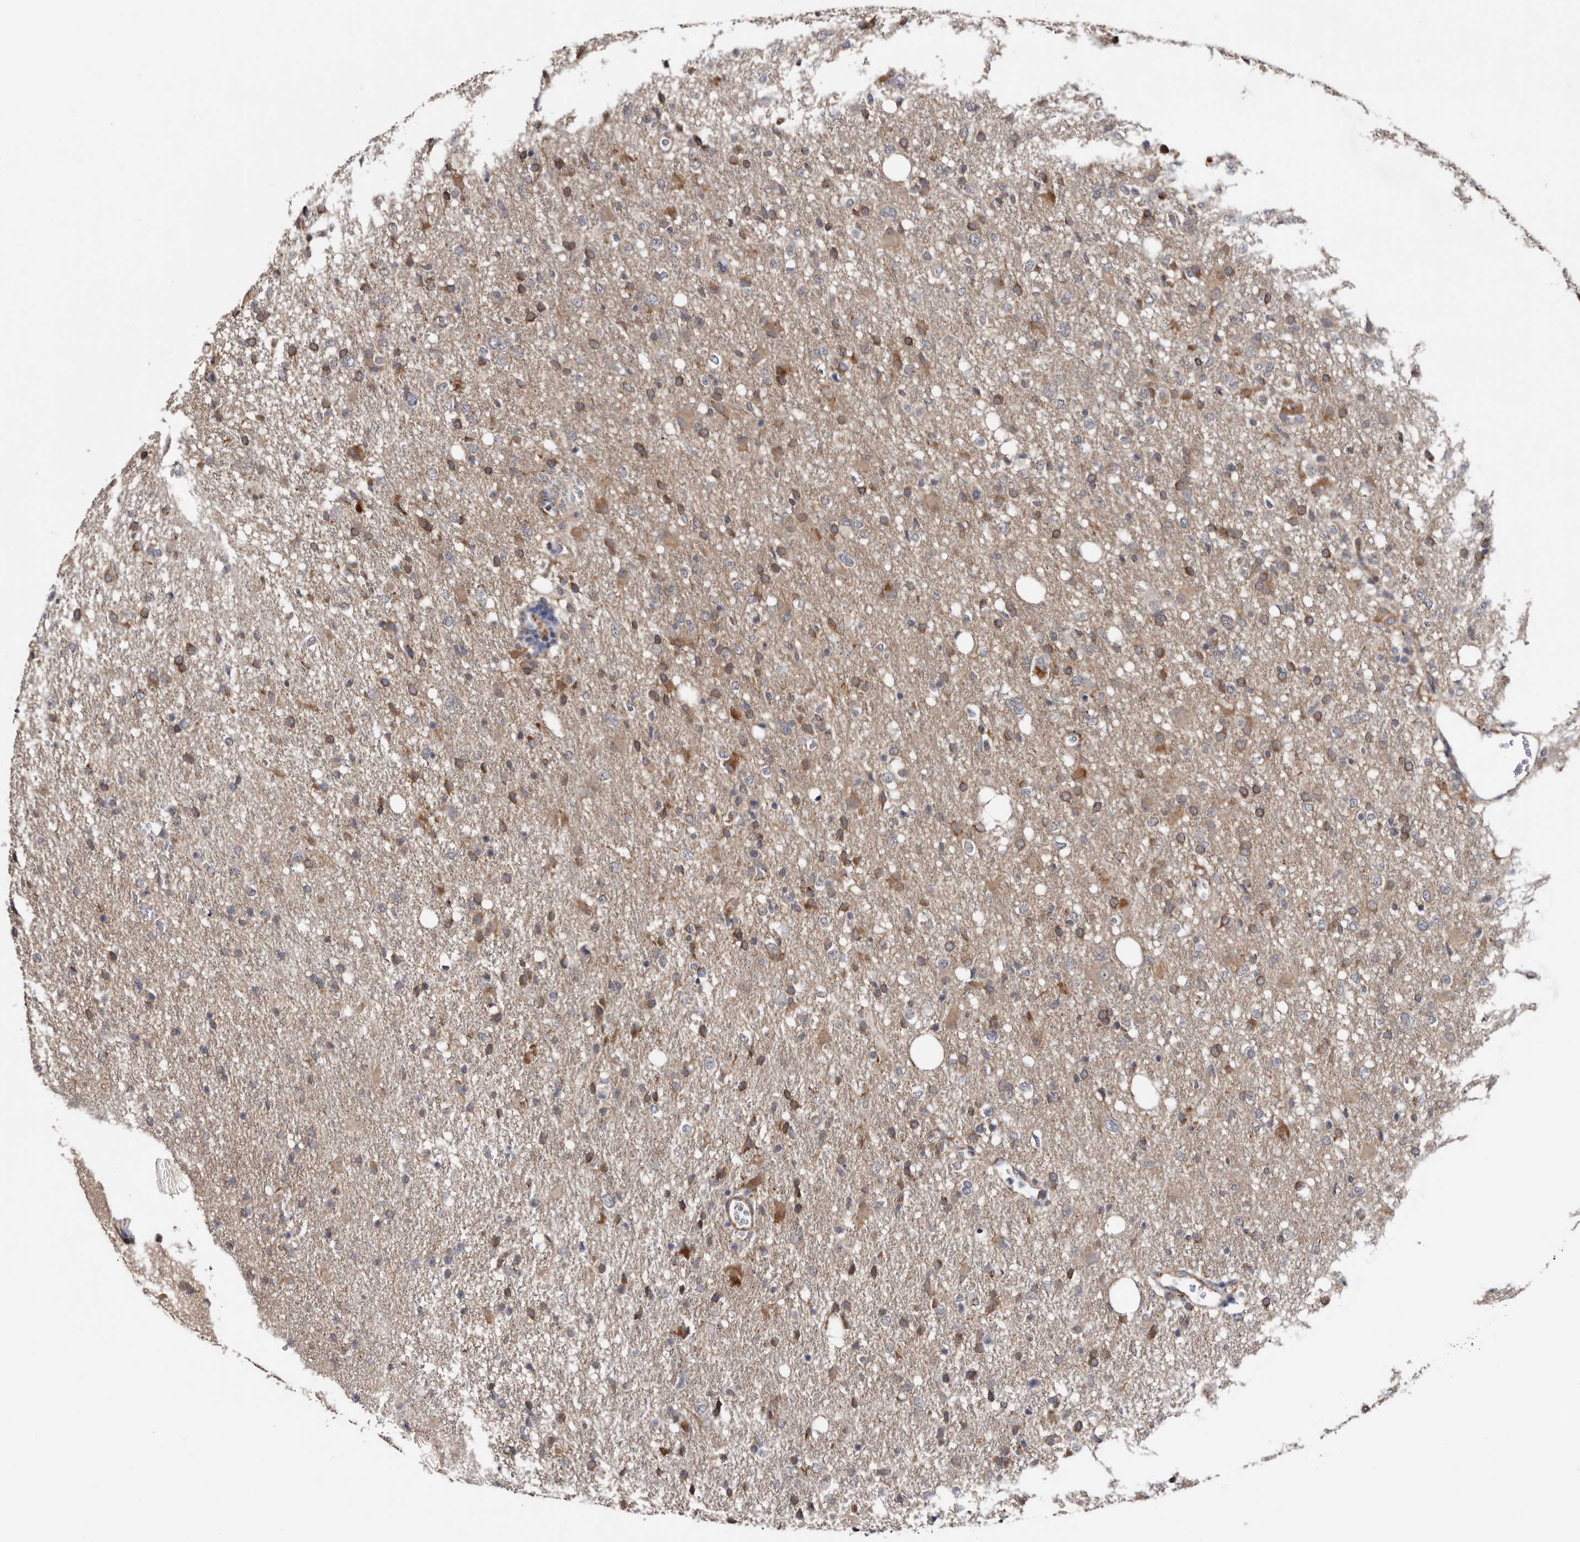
{"staining": {"intensity": "moderate", "quantity": "<25%", "location": "cytoplasmic/membranous"}, "tissue": "glioma", "cell_type": "Tumor cells", "image_type": "cancer", "snomed": [{"axis": "morphology", "description": "Glioma, malignant, High grade"}, {"axis": "topography", "description": "Brain"}], "caption": "A histopathology image of human malignant high-grade glioma stained for a protein exhibits moderate cytoplasmic/membranous brown staining in tumor cells. The staining is performed using DAB (3,3'-diaminobenzidine) brown chromogen to label protein expression. The nuclei are counter-stained blue using hematoxylin.", "gene": "ARMCX2", "patient": {"sex": "female", "age": 57}}